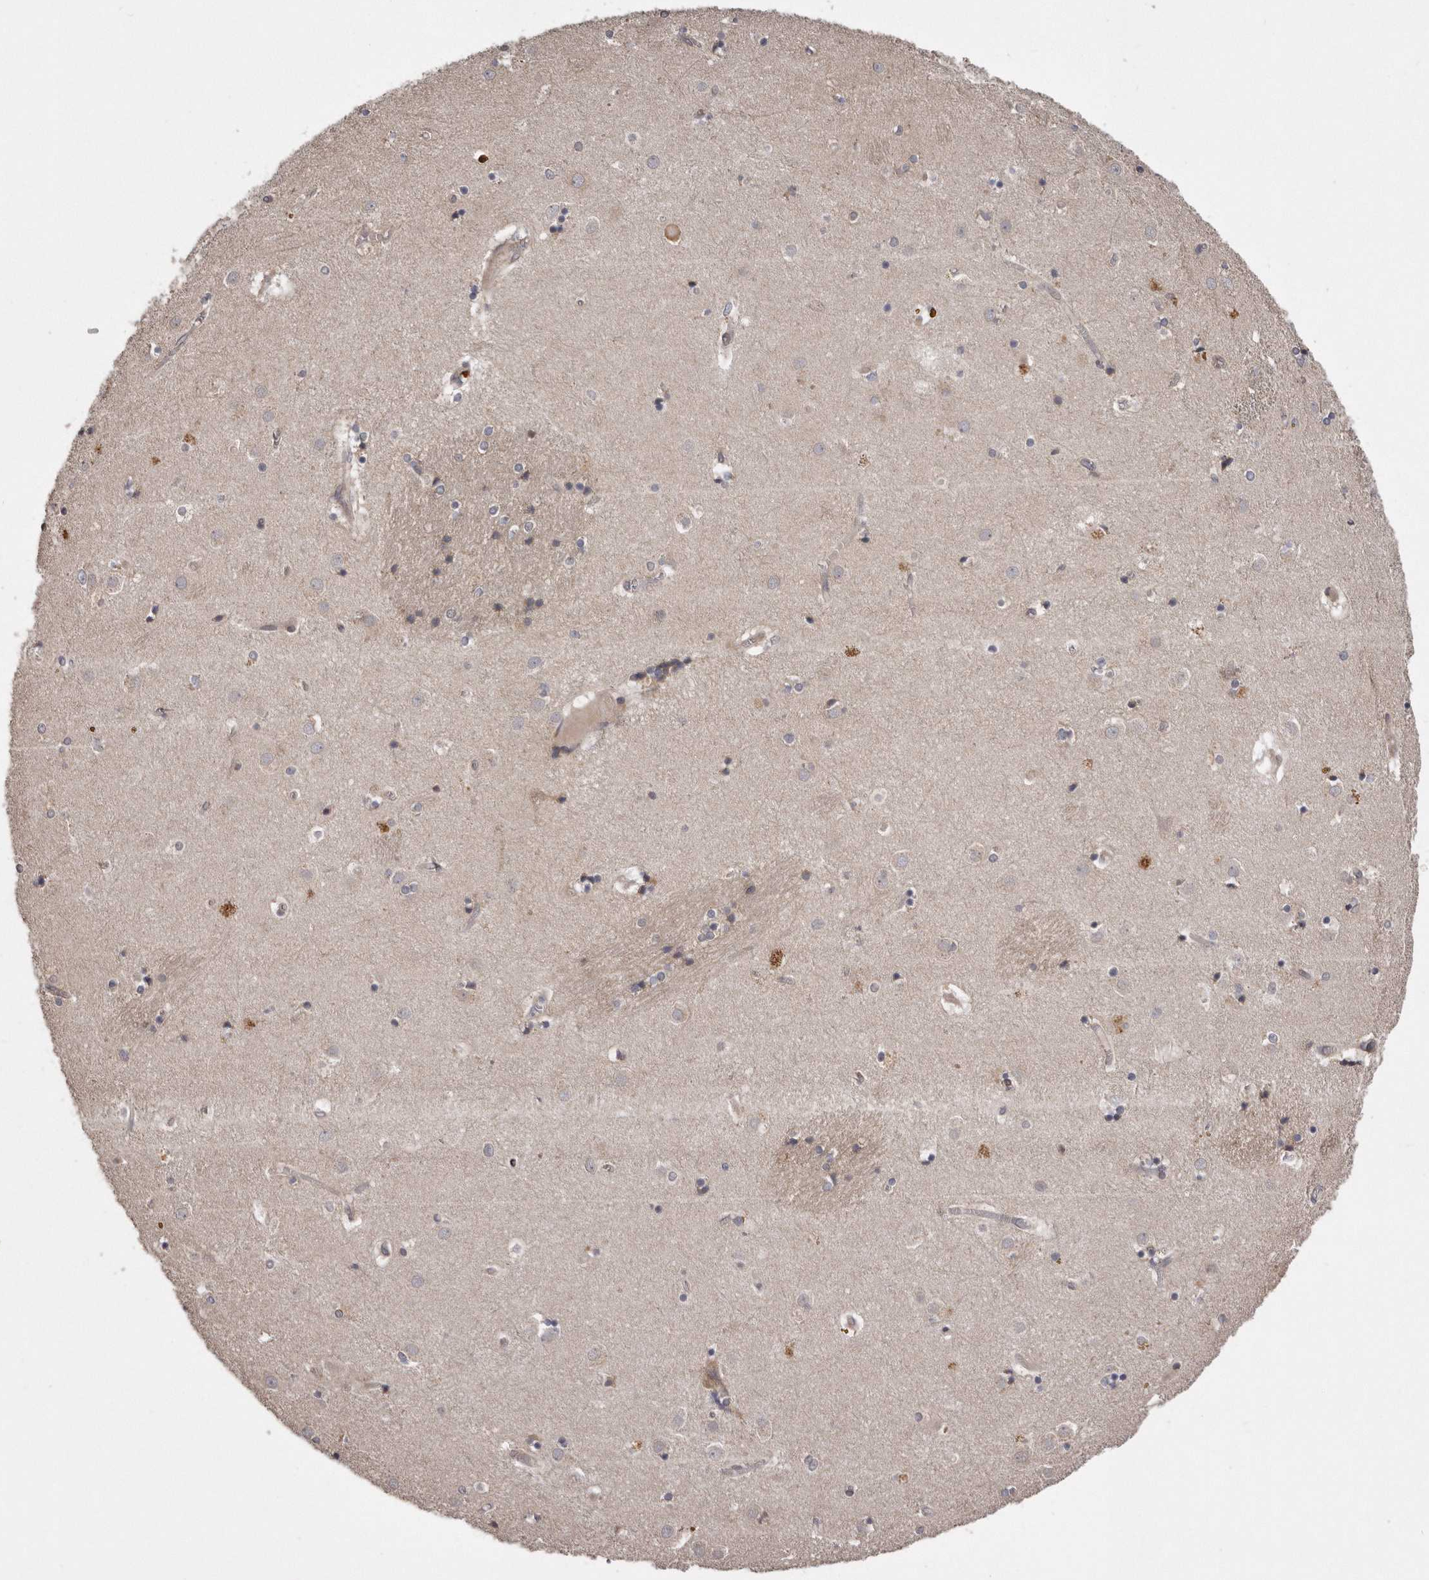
{"staining": {"intensity": "weak", "quantity": "<25%", "location": "cytoplasmic/membranous"}, "tissue": "caudate", "cell_type": "Glial cells", "image_type": "normal", "snomed": [{"axis": "morphology", "description": "Normal tissue, NOS"}, {"axis": "topography", "description": "Lateral ventricle wall"}], "caption": "An immunohistochemistry (IHC) photomicrograph of benign caudate is shown. There is no staining in glial cells of caudate.", "gene": "ARMCX1", "patient": {"sex": "male", "age": 70}}